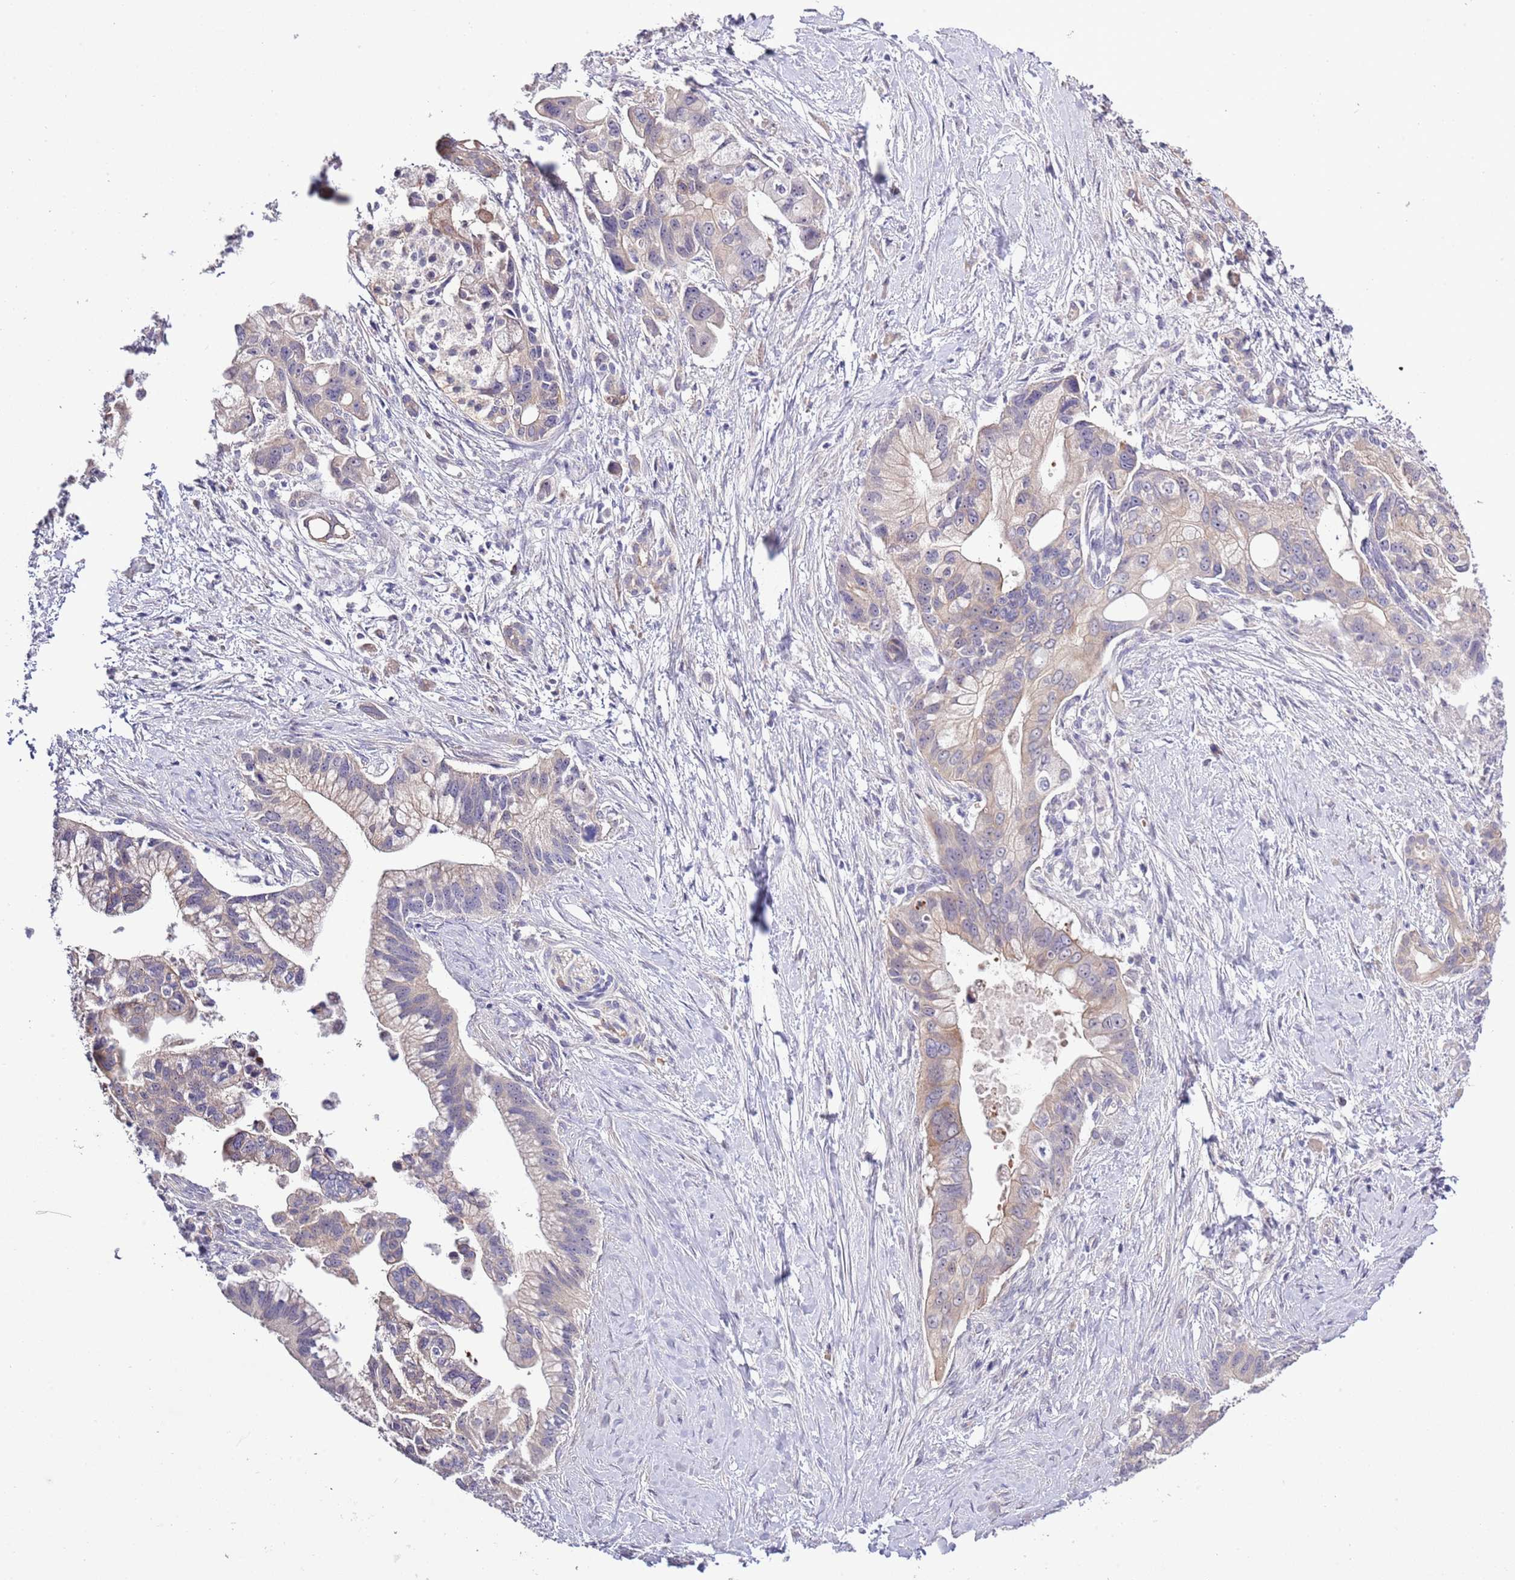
{"staining": {"intensity": "weak", "quantity": "25%-75%", "location": "cytoplasmic/membranous"}, "tissue": "pancreatic cancer", "cell_type": "Tumor cells", "image_type": "cancer", "snomed": [{"axis": "morphology", "description": "Adenocarcinoma, NOS"}, {"axis": "topography", "description": "Pancreas"}], "caption": "About 25%-75% of tumor cells in human pancreatic adenocarcinoma display weak cytoplasmic/membranous protein expression as visualized by brown immunohistochemical staining.", "gene": "LIPJ", "patient": {"sex": "male", "age": 68}}